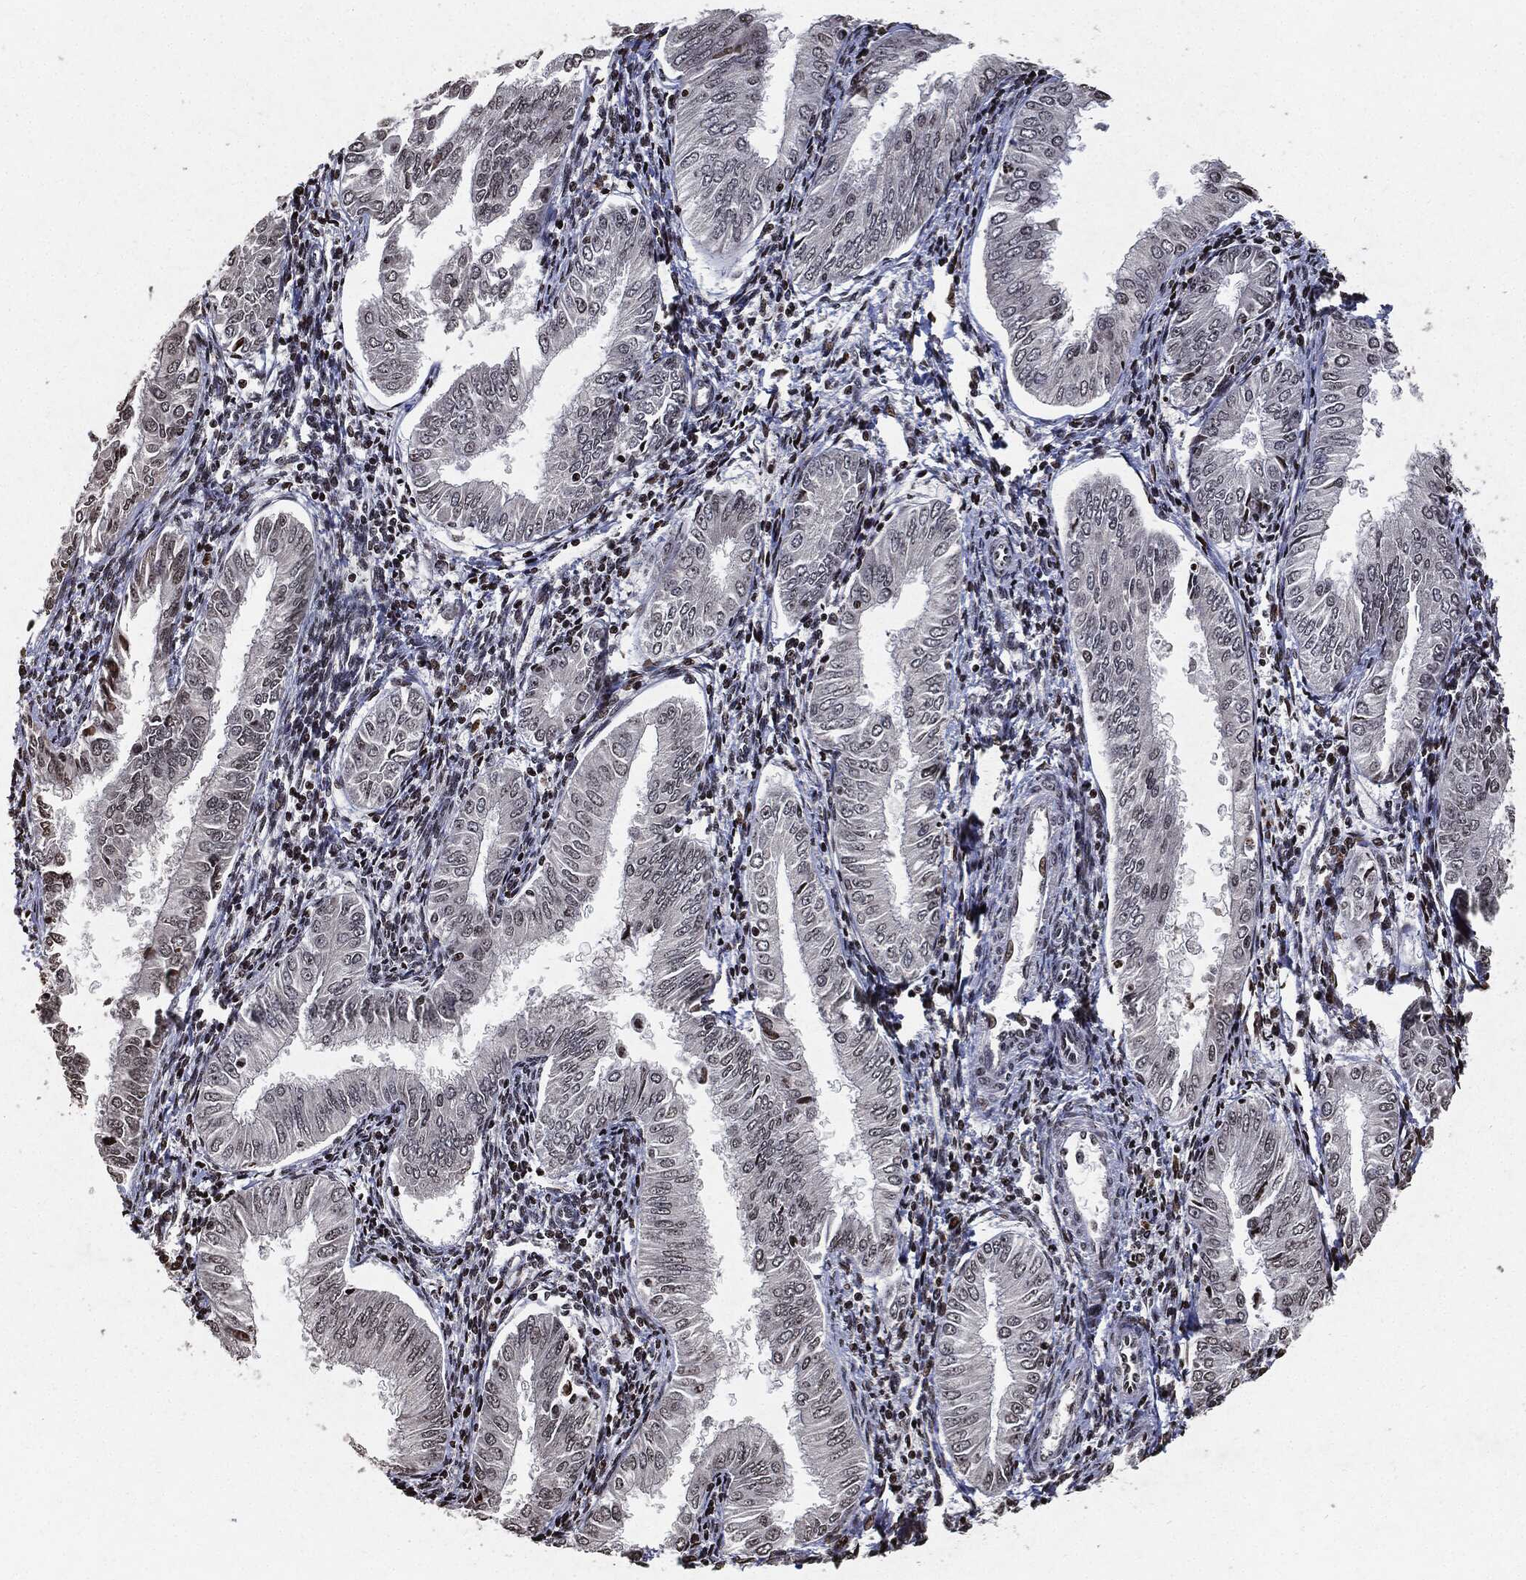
{"staining": {"intensity": "negative", "quantity": "none", "location": "none"}, "tissue": "endometrial cancer", "cell_type": "Tumor cells", "image_type": "cancer", "snomed": [{"axis": "morphology", "description": "Adenocarcinoma, NOS"}, {"axis": "topography", "description": "Endometrium"}], "caption": "IHC image of human endometrial cancer stained for a protein (brown), which shows no expression in tumor cells.", "gene": "JUN", "patient": {"sex": "female", "age": 53}}